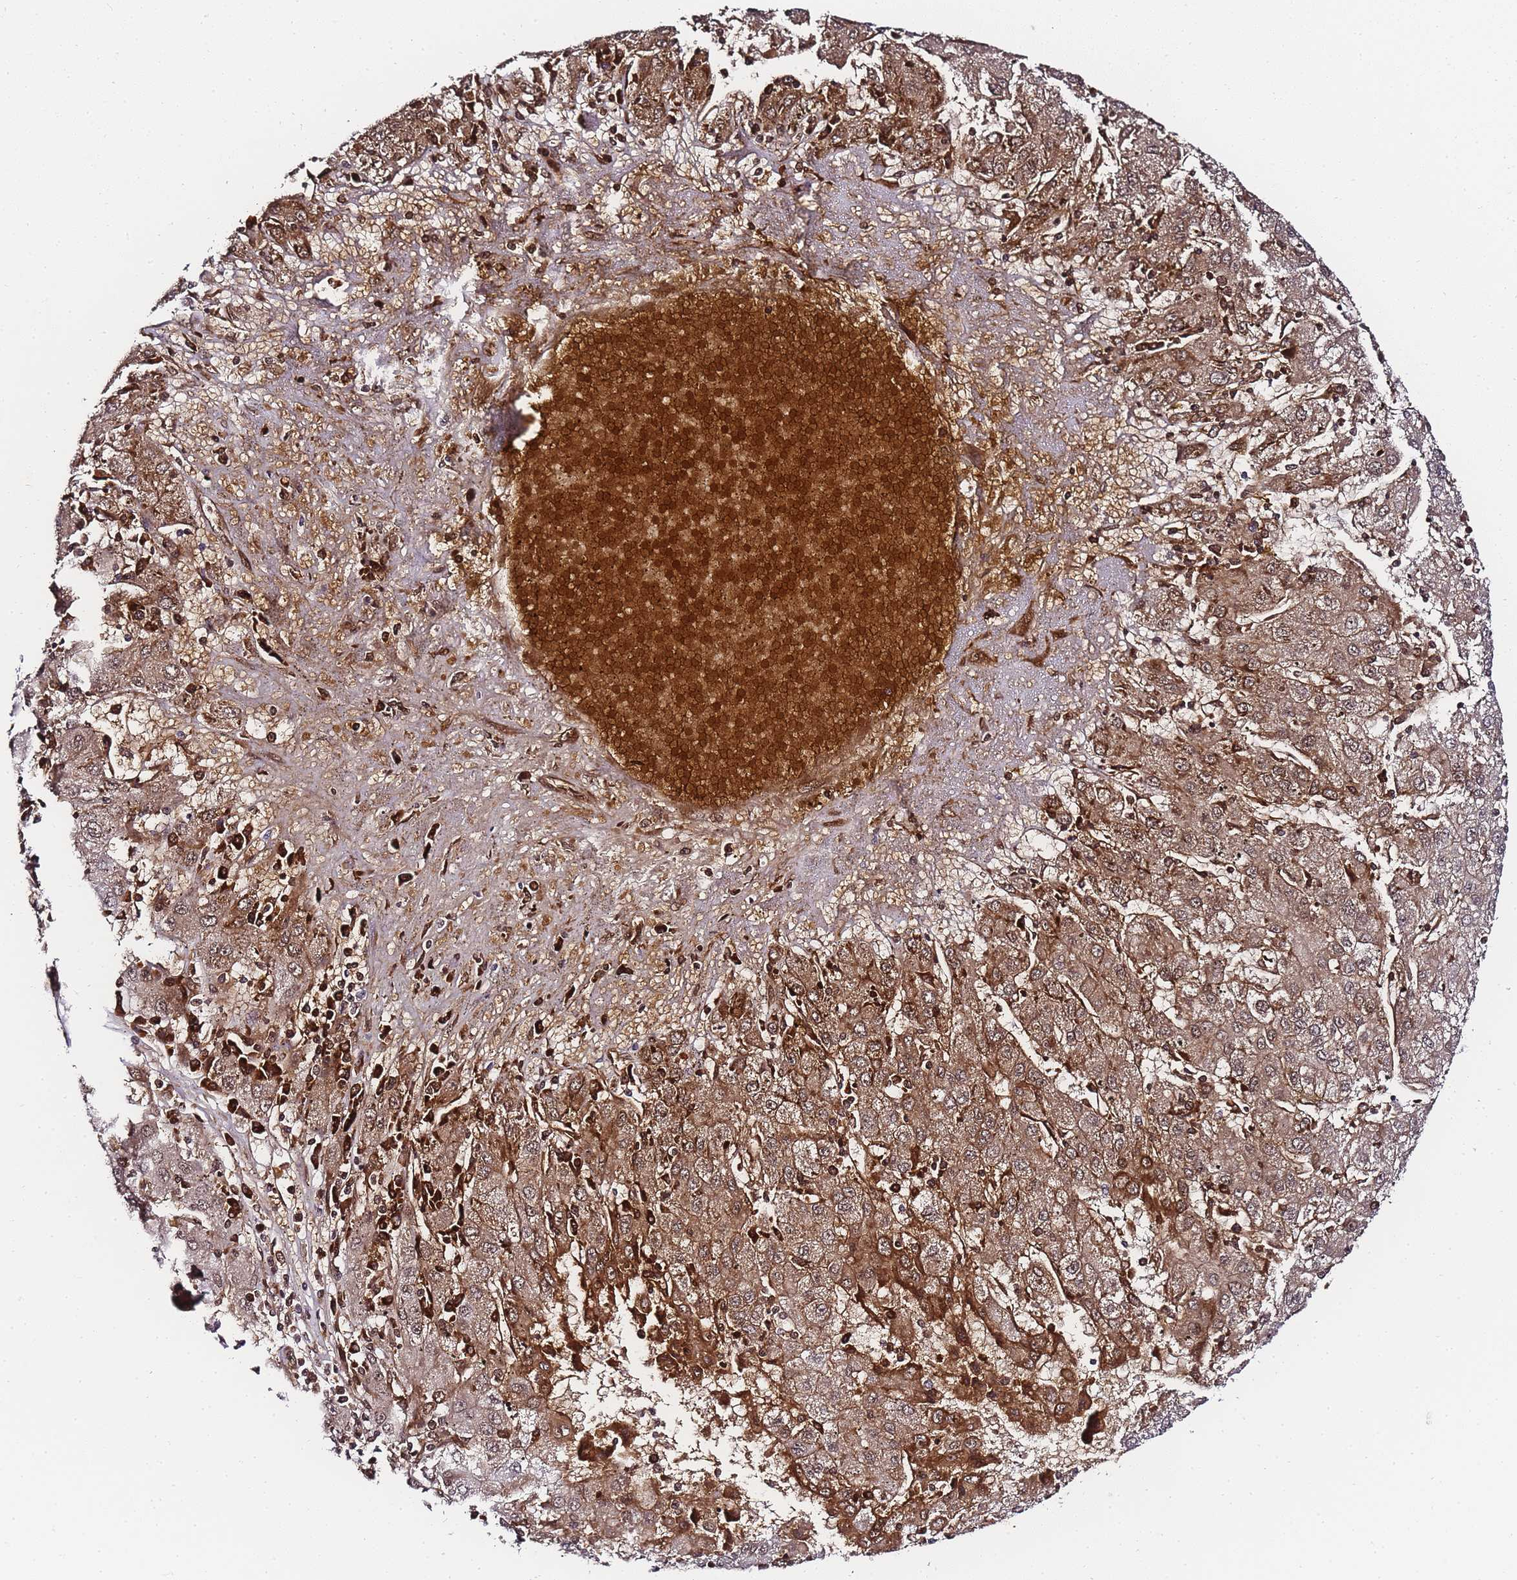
{"staining": {"intensity": "moderate", "quantity": "25%-75%", "location": "cytoplasmic/membranous,nuclear"}, "tissue": "liver cancer", "cell_type": "Tumor cells", "image_type": "cancer", "snomed": [{"axis": "morphology", "description": "Carcinoma, Hepatocellular, NOS"}, {"axis": "topography", "description": "Liver"}], "caption": "A high-resolution photomicrograph shows IHC staining of liver cancer (hepatocellular carcinoma), which demonstrates moderate cytoplasmic/membranous and nuclear expression in about 25%-75% of tumor cells.", "gene": "POLR1A", "patient": {"sex": "male", "age": 72}}